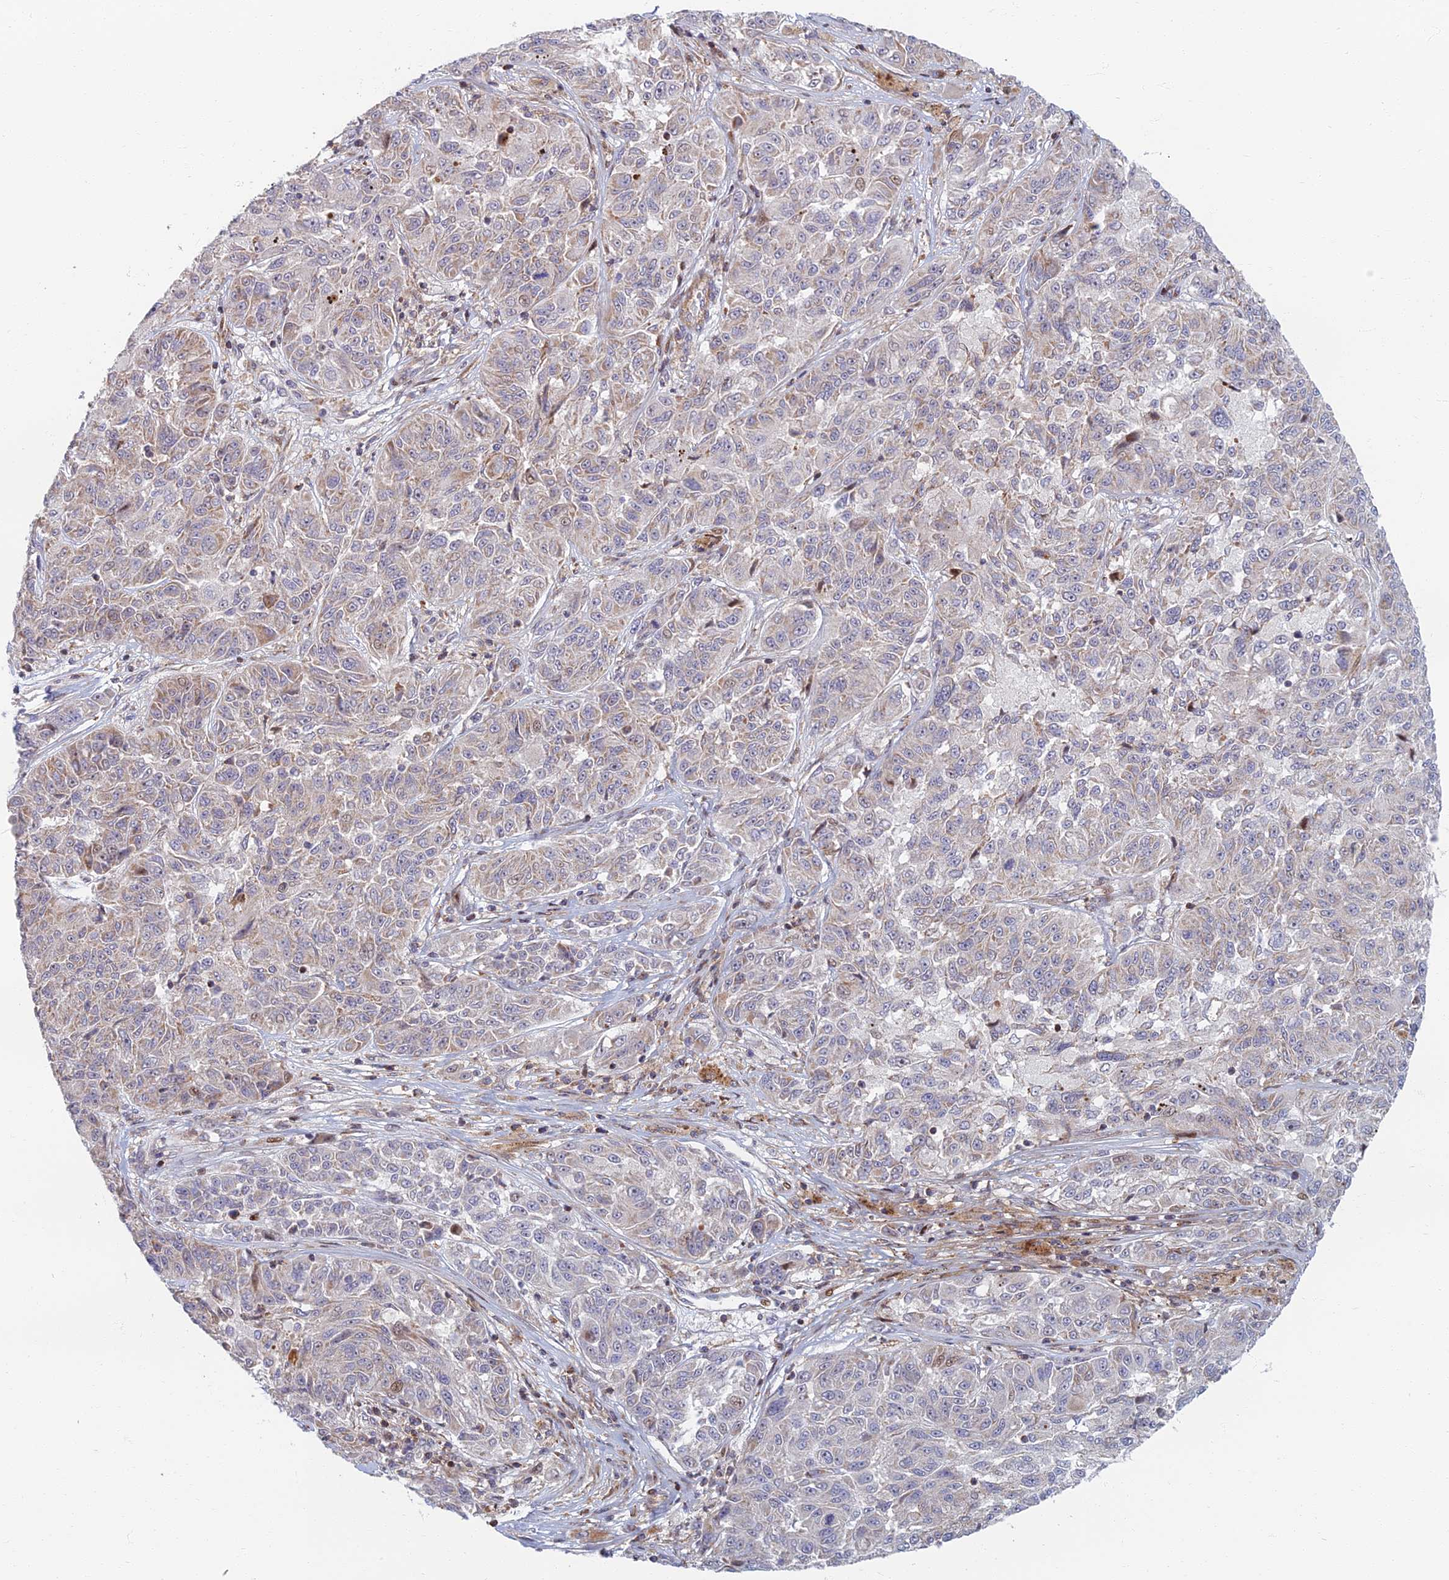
{"staining": {"intensity": "weak", "quantity": "<25%", "location": "cytoplasmic/membranous"}, "tissue": "melanoma", "cell_type": "Tumor cells", "image_type": "cancer", "snomed": [{"axis": "morphology", "description": "Malignant melanoma, NOS"}, {"axis": "topography", "description": "Skin"}], "caption": "Malignant melanoma stained for a protein using immunohistochemistry (IHC) exhibits no expression tumor cells.", "gene": "C15orf40", "patient": {"sex": "male", "age": 53}}